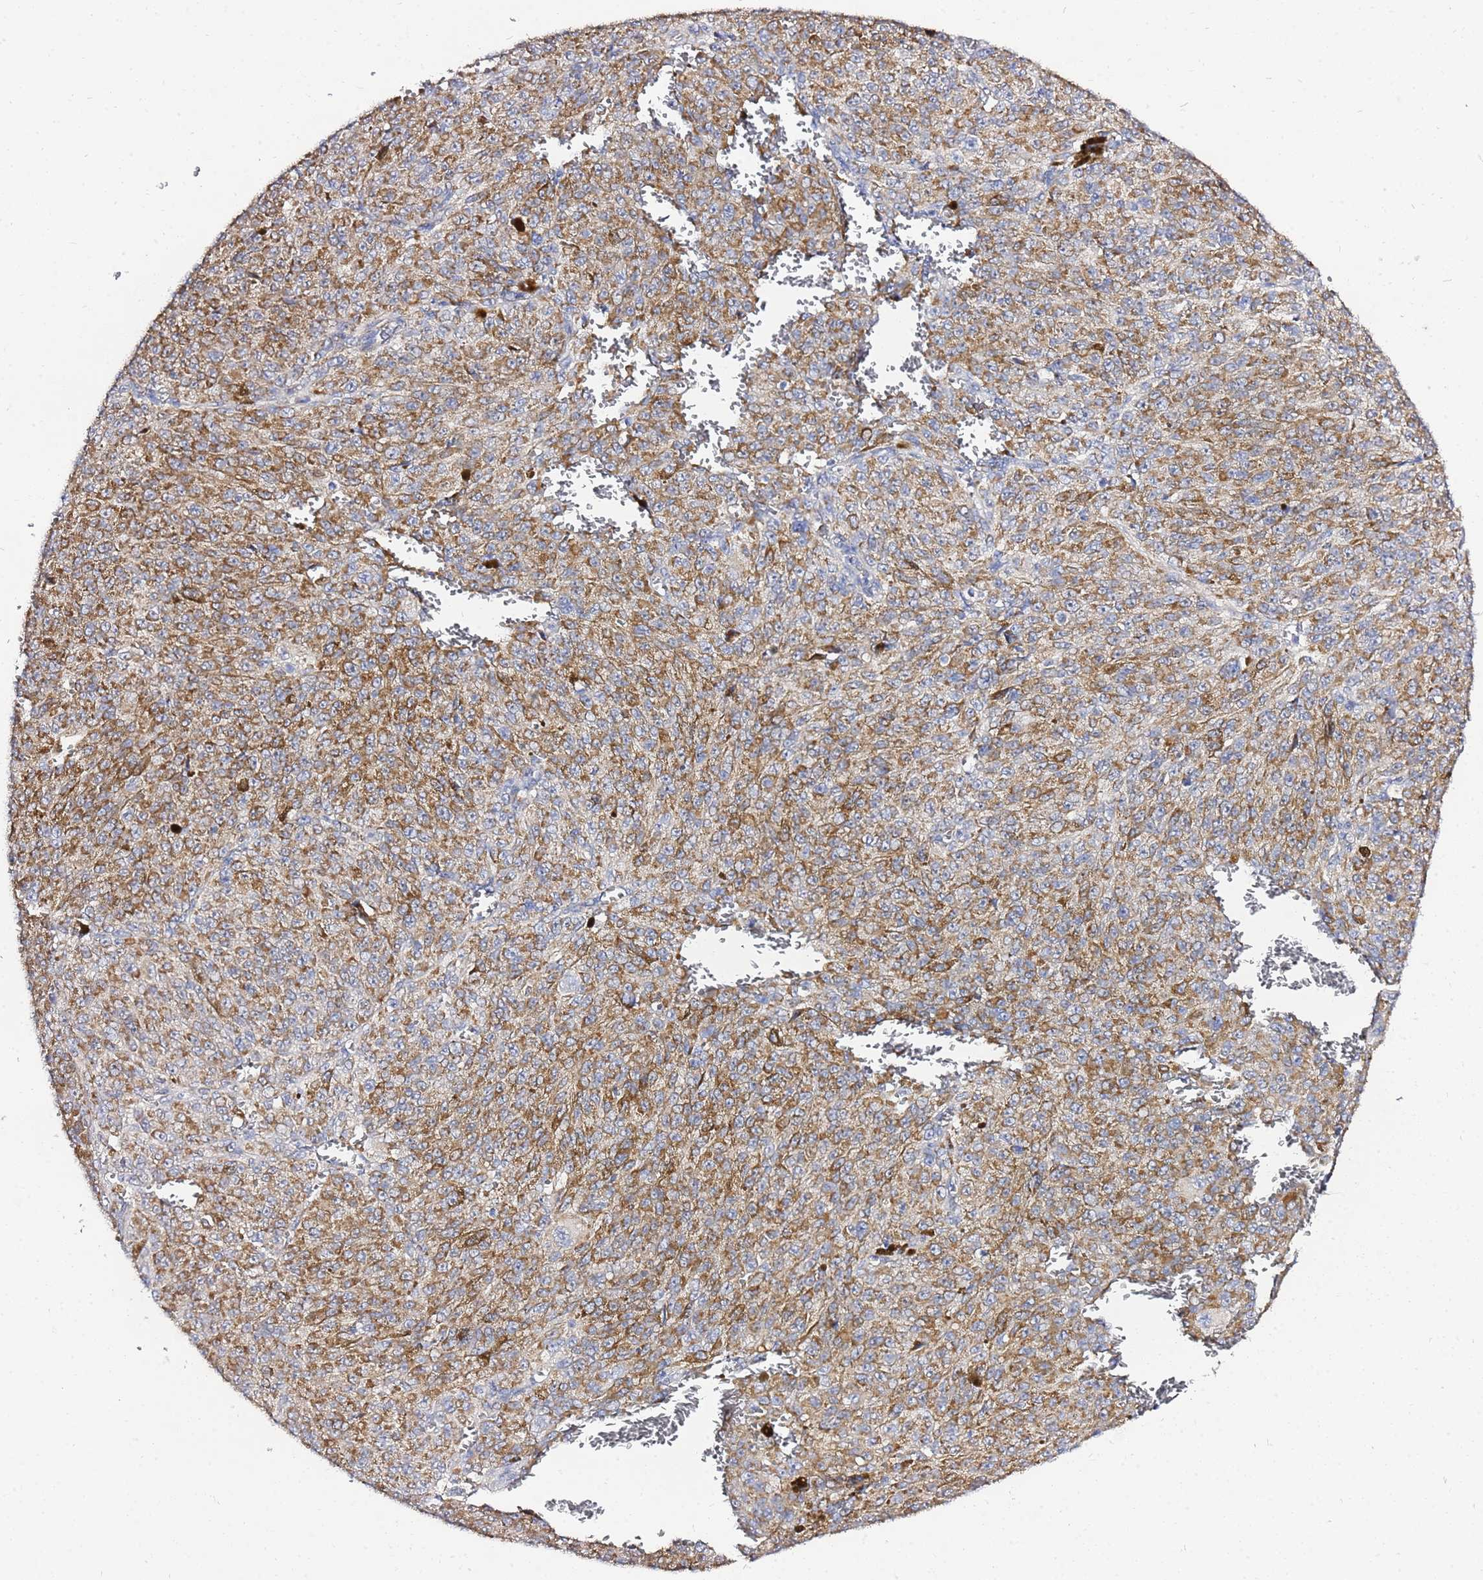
{"staining": {"intensity": "moderate", "quantity": ">75%", "location": "cytoplasmic/membranous"}, "tissue": "melanoma", "cell_type": "Tumor cells", "image_type": "cancer", "snomed": [{"axis": "morphology", "description": "Malignant melanoma, NOS"}, {"axis": "topography", "description": "Skin"}], "caption": "The immunohistochemical stain shows moderate cytoplasmic/membranous staining in tumor cells of melanoma tissue. (brown staining indicates protein expression, while blue staining denotes nuclei).", "gene": "FAHD2A", "patient": {"sex": "female", "age": 52}}